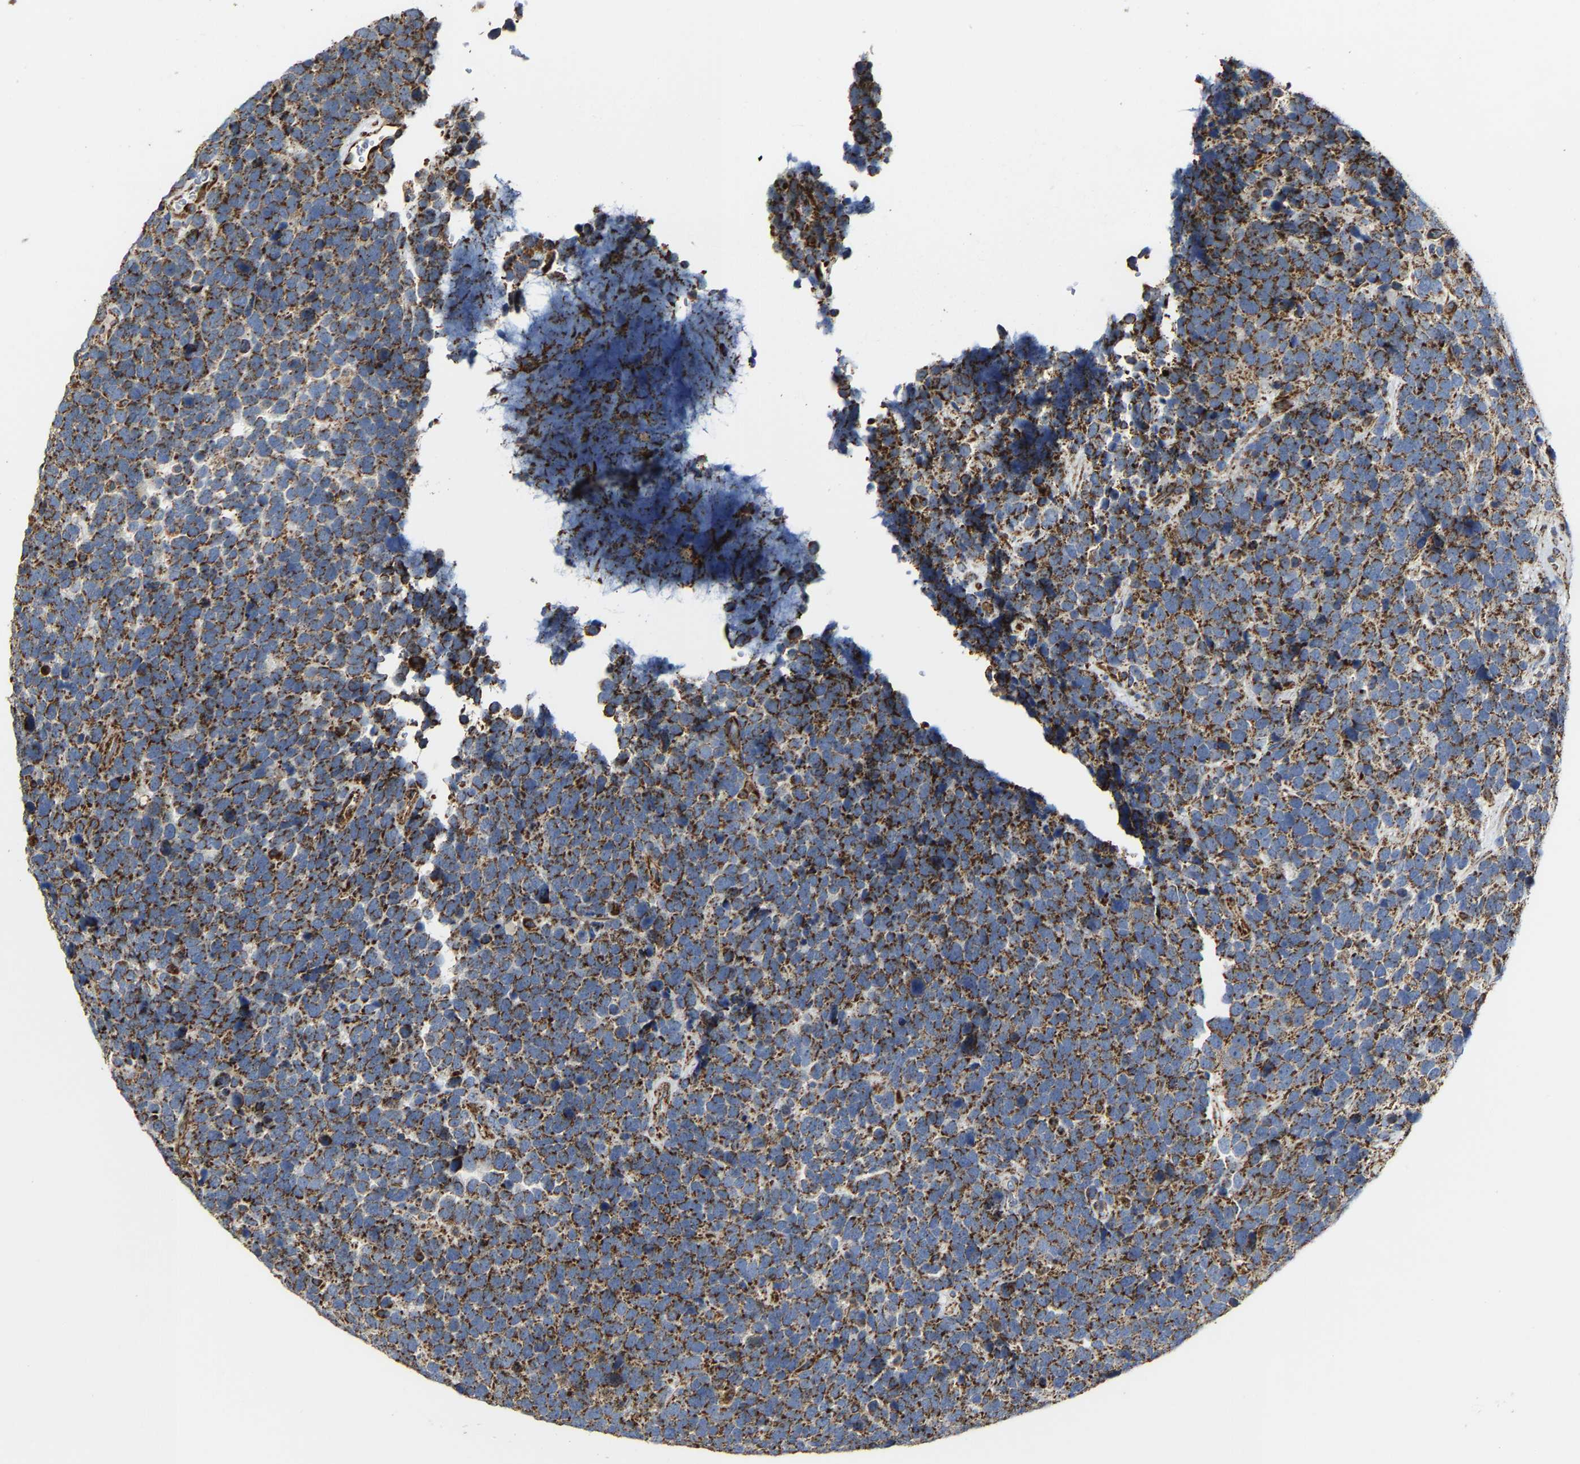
{"staining": {"intensity": "strong", "quantity": ">75%", "location": "cytoplasmic/membranous"}, "tissue": "urothelial cancer", "cell_type": "Tumor cells", "image_type": "cancer", "snomed": [{"axis": "morphology", "description": "Urothelial carcinoma, High grade"}, {"axis": "topography", "description": "Urinary bladder"}], "caption": "This photomicrograph shows immunohistochemistry (IHC) staining of human urothelial cancer, with high strong cytoplasmic/membranous expression in about >75% of tumor cells.", "gene": "NDUFV3", "patient": {"sex": "female", "age": 82}}